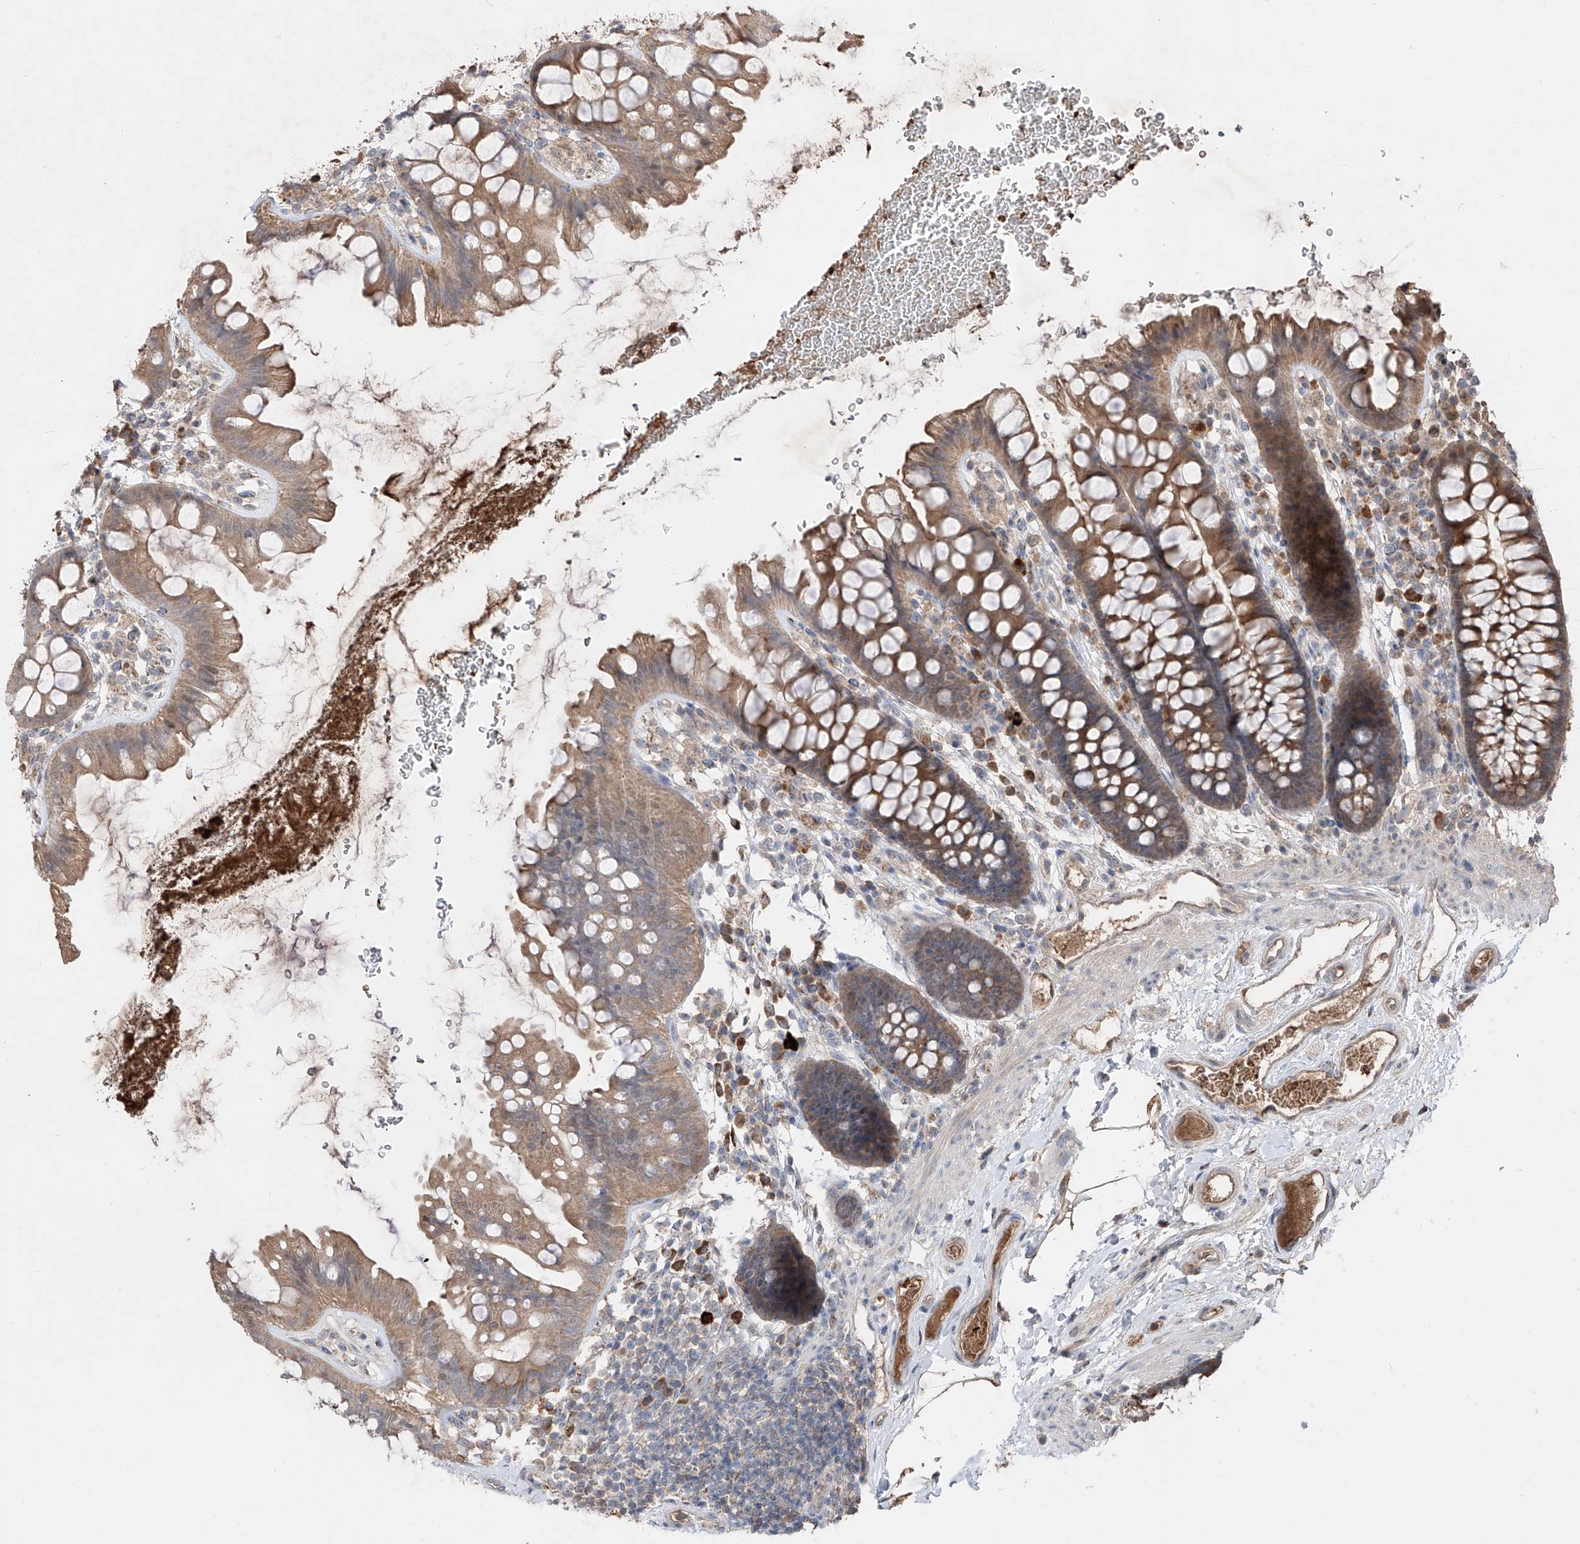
{"staining": {"intensity": "moderate", "quantity": ">75%", "location": "cytoplasmic/membranous"}, "tissue": "colon", "cell_type": "Endothelial cells", "image_type": "normal", "snomed": [{"axis": "morphology", "description": "Normal tissue, NOS"}, {"axis": "topography", "description": "Colon"}], "caption": "Immunohistochemistry photomicrograph of benign colon: colon stained using immunohistochemistry shows medium levels of moderate protein expression localized specifically in the cytoplasmic/membranous of endothelial cells, appearing as a cytoplasmic/membranous brown color.", "gene": "EDN1", "patient": {"sex": "female", "age": 62}}